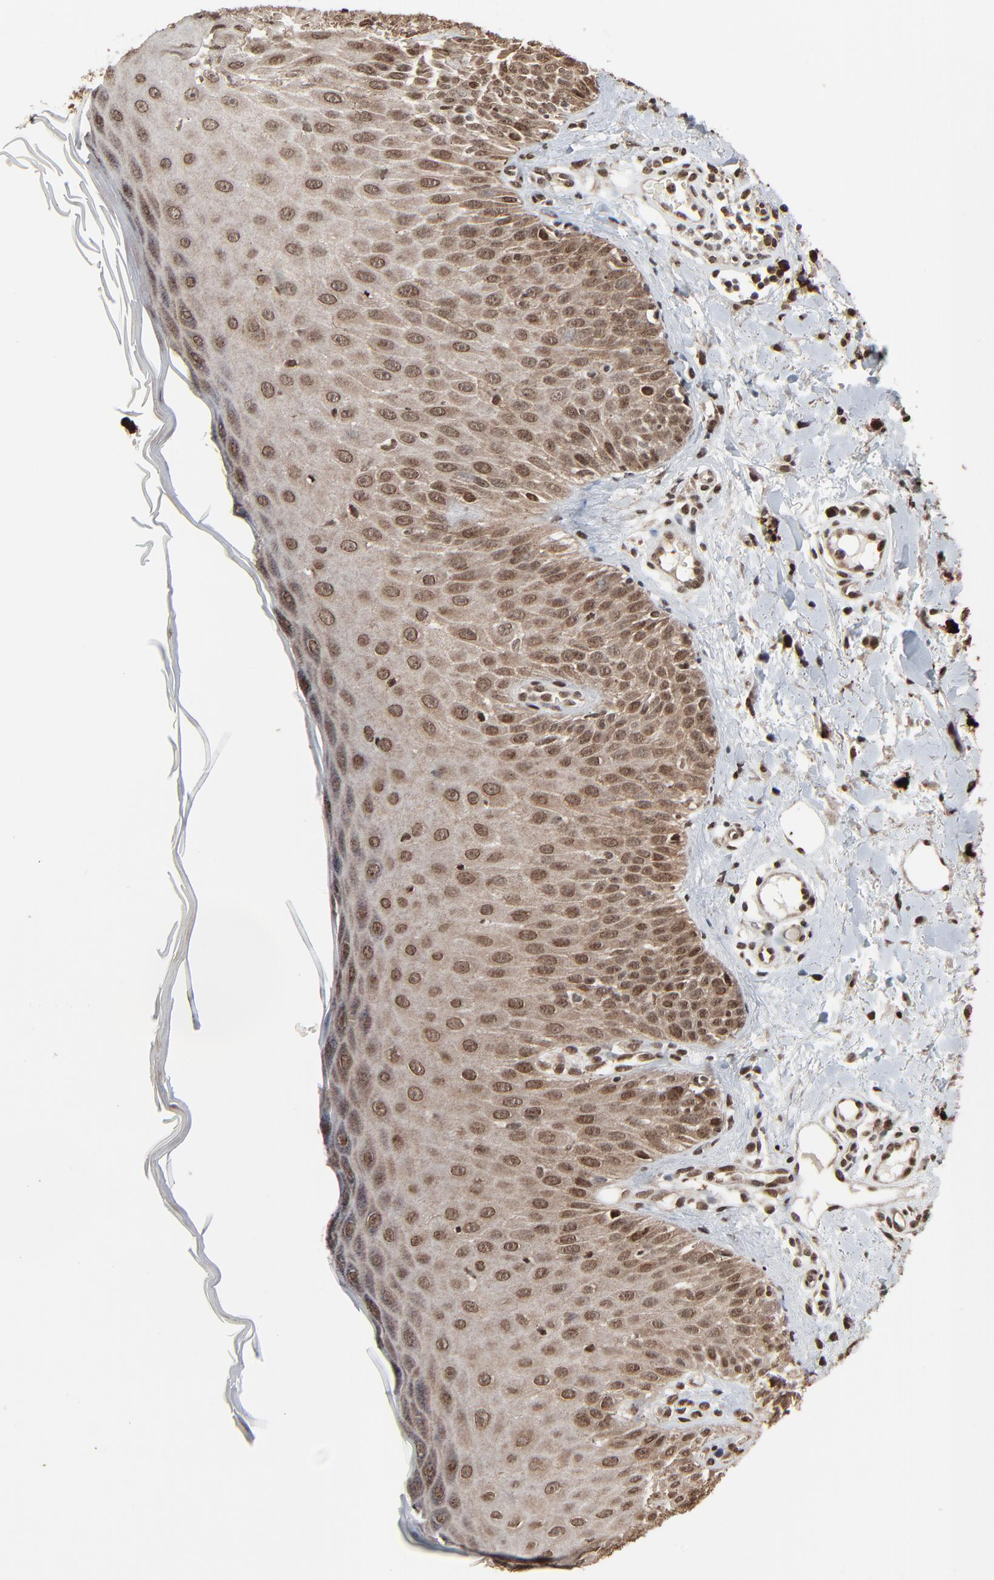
{"staining": {"intensity": "moderate", "quantity": ">75%", "location": "cytoplasmic/membranous,nuclear"}, "tissue": "skin cancer", "cell_type": "Tumor cells", "image_type": "cancer", "snomed": [{"axis": "morphology", "description": "Squamous cell carcinoma, NOS"}, {"axis": "topography", "description": "Skin"}], "caption": "IHC (DAB (3,3'-diaminobenzidine)) staining of human squamous cell carcinoma (skin) displays moderate cytoplasmic/membranous and nuclear protein expression in approximately >75% of tumor cells.", "gene": "MEIS2", "patient": {"sex": "male", "age": 24}}